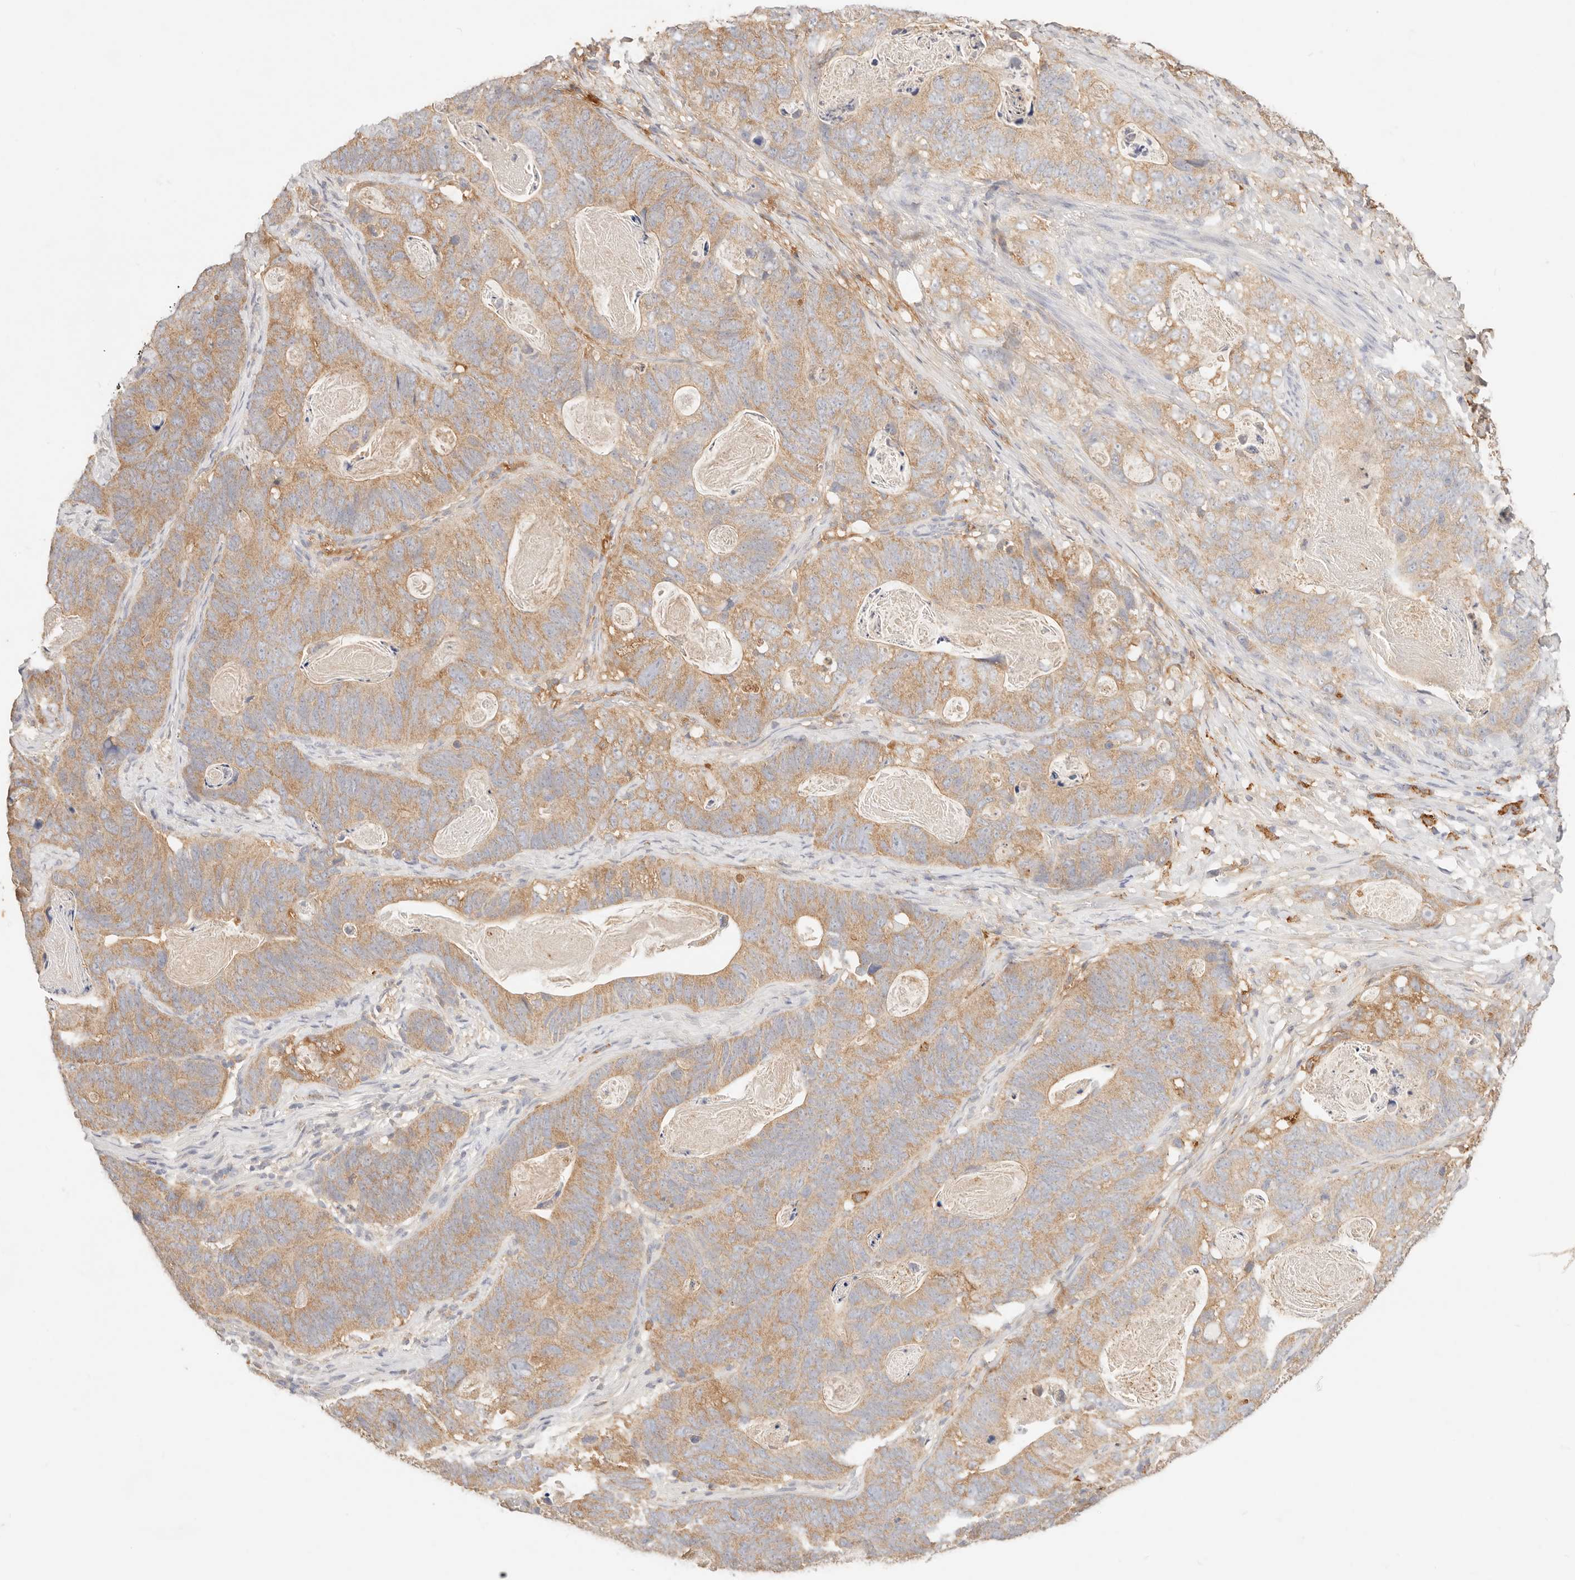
{"staining": {"intensity": "moderate", "quantity": ">75%", "location": "cytoplasmic/membranous"}, "tissue": "stomach cancer", "cell_type": "Tumor cells", "image_type": "cancer", "snomed": [{"axis": "morphology", "description": "Normal tissue, NOS"}, {"axis": "morphology", "description": "Adenocarcinoma, NOS"}, {"axis": "topography", "description": "Stomach"}], "caption": "Approximately >75% of tumor cells in stomach cancer (adenocarcinoma) show moderate cytoplasmic/membranous protein staining as visualized by brown immunohistochemical staining.", "gene": "HK2", "patient": {"sex": "female", "age": 89}}